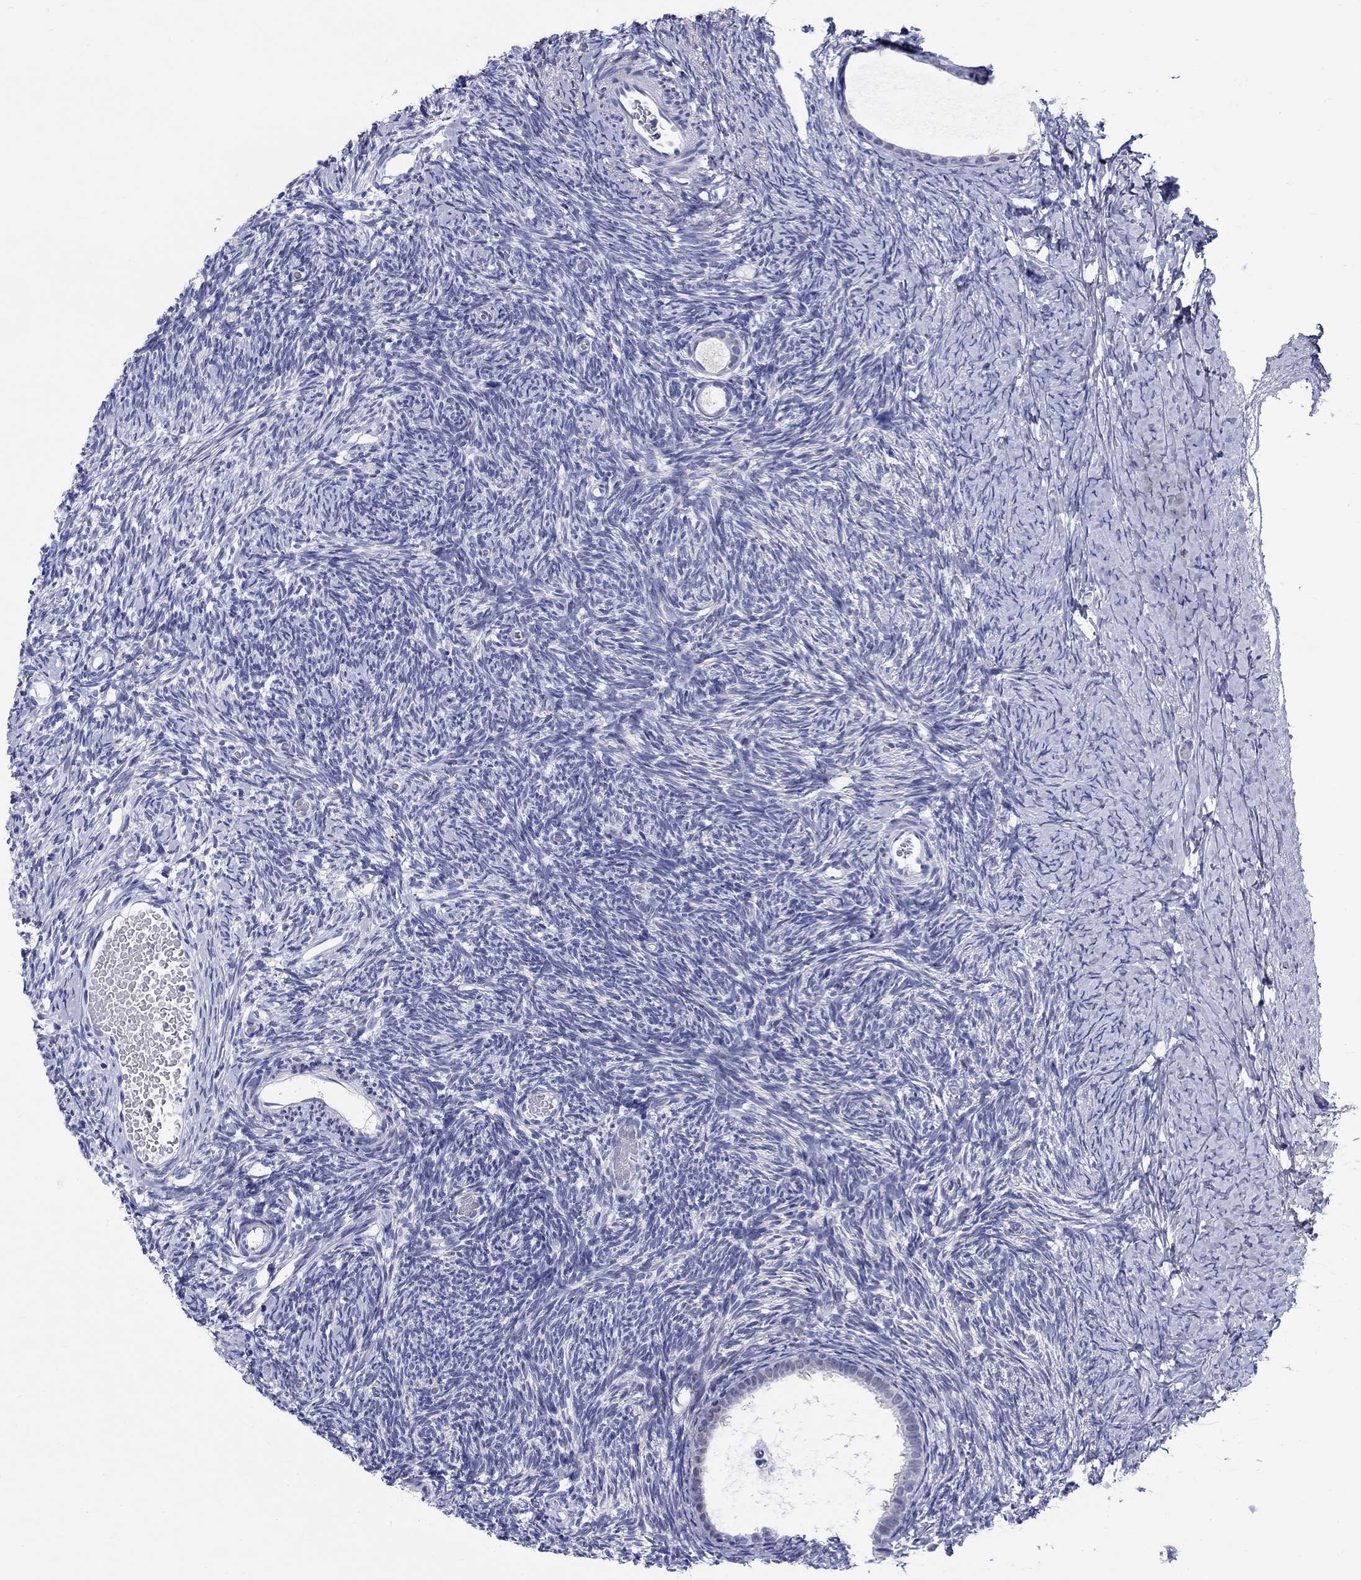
{"staining": {"intensity": "weak", "quantity": "25%-75%", "location": "cytoplasmic/membranous"}, "tissue": "ovary", "cell_type": "Follicle cells", "image_type": "normal", "snomed": [{"axis": "morphology", "description": "Normal tissue, NOS"}, {"axis": "topography", "description": "Ovary"}], "caption": "A histopathology image of ovary stained for a protein exhibits weak cytoplasmic/membranous brown staining in follicle cells. (Stains: DAB (3,3'-diaminobenzidine) in brown, nuclei in blue, Microscopy: brightfield microscopy at high magnification).", "gene": "CRYGS", "patient": {"sex": "female", "age": 39}}